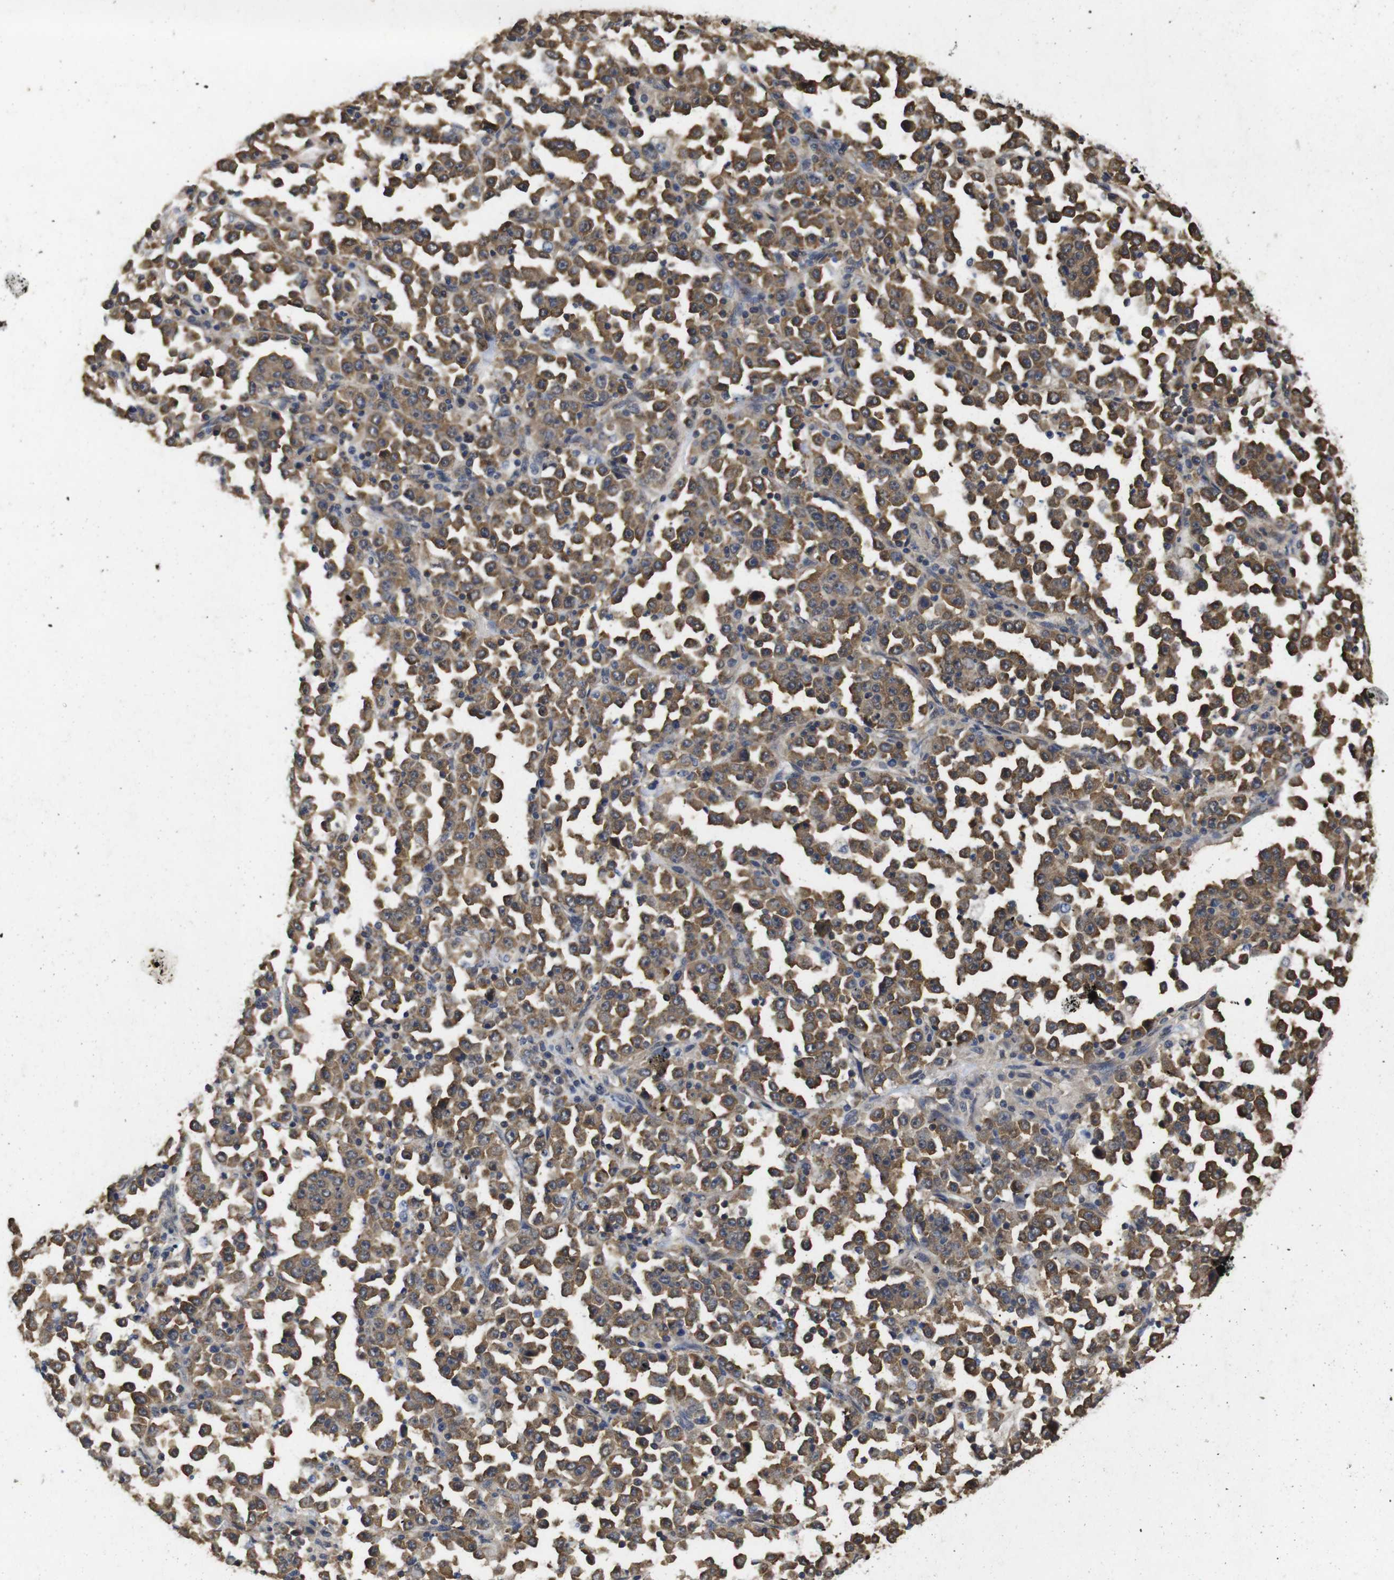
{"staining": {"intensity": "moderate", "quantity": ">75%", "location": "cytoplasmic/membranous"}, "tissue": "stomach cancer", "cell_type": "Tumor cells", "image_type": "cancer", "snomed": [{"axis": "morphology", "description": "Normal tissue, NOS"}, {"axis": "morphology", "description": "Adenocarcinoma, NOS"}, {"axis": "topography", "description": "Stomach, upper"}, {"axis": "topography", "description": "Stomach"}], "caption": "A brown stain labels moderate cytoplasmic/membranous staining of a protein in human stomach cancer tumor cells. The staining is performed using DAB (3,3'-diaminobenzidine) brown chromogen to label protein expression. The nuclei are counter-stained blue using hematoxylin.", "gene": "SUMO3", "patient": {"sex": "male", "age": 59}}